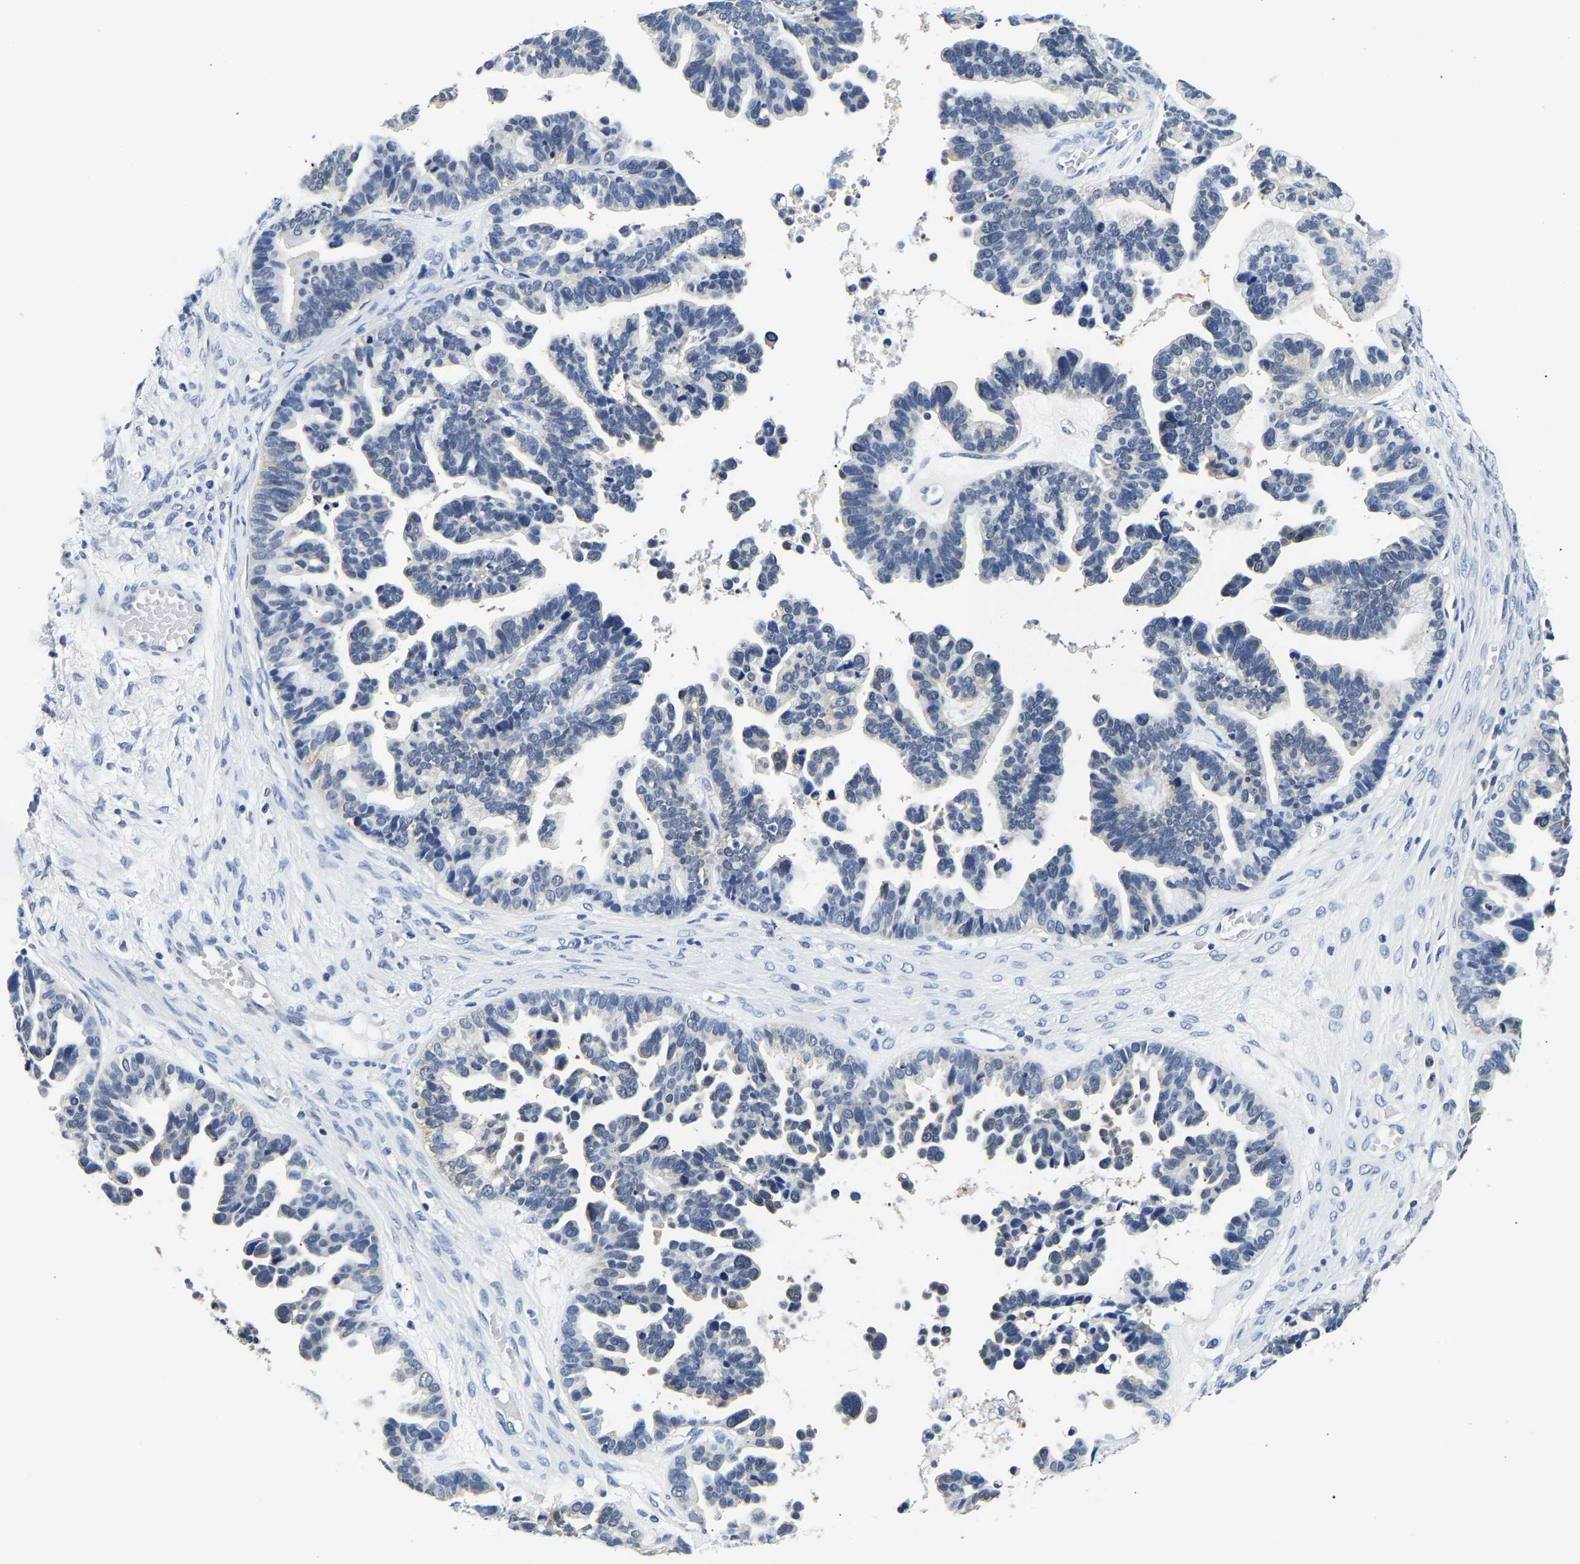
{"staining": {"intensity": "negative", "quantity": "none", "location": "none"}, "tissue": "ovarian cancer", "cell_type": "Tumor cells", "image_type": "cancer", "snomed": [{"axis": "morphology", "description": "Cystadenocarcinoma, serous, NOS"}, {"axis": "topography", "description": "Ovary"}], "caption": "Tumor cells show no significant positivity in ovarian serous cystadenocarcinoma.", "gene": "UCHL3", "patient": {"sex": "female", "age": 56}}